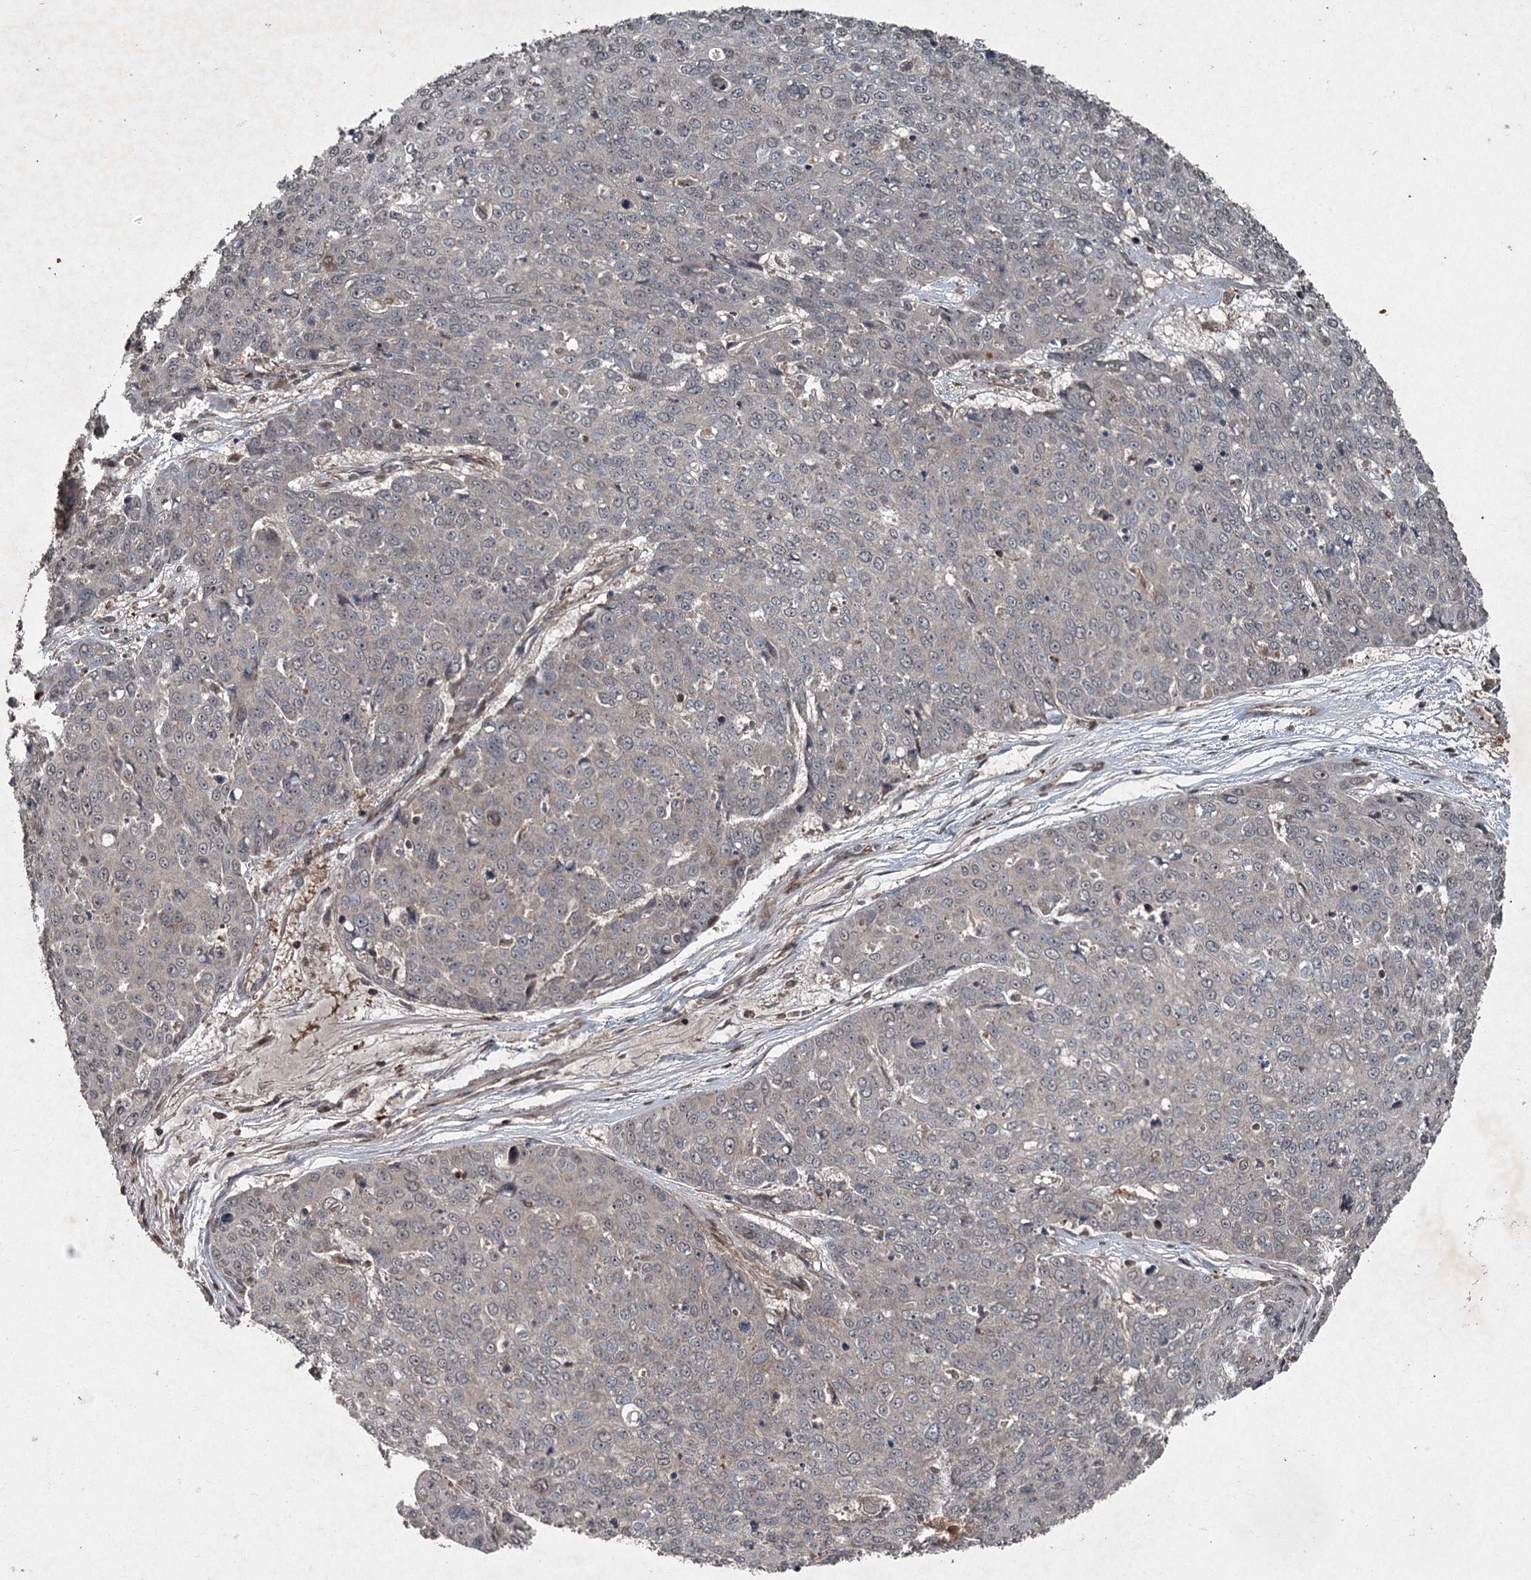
{"staining": {"intensity": "negative", "quantity": "none", "location": "none"}, "tissue": "skin cancer", "cell_type": "Tumor cells", "image_type": "cancer", "snomed": [{"axis": "morphology", "description": "Squamous cell carcinoma, NOS"}, {"axis": "topography", "description": "Skin"}], "caption": "Immunohistochemistry image of human skin squamous cell carcinoma stained for a protein (brown), which demonstrates no expression in tumor cells.", "gene": "ALAS1", "patient": {"sex": "male", "age": 71}}